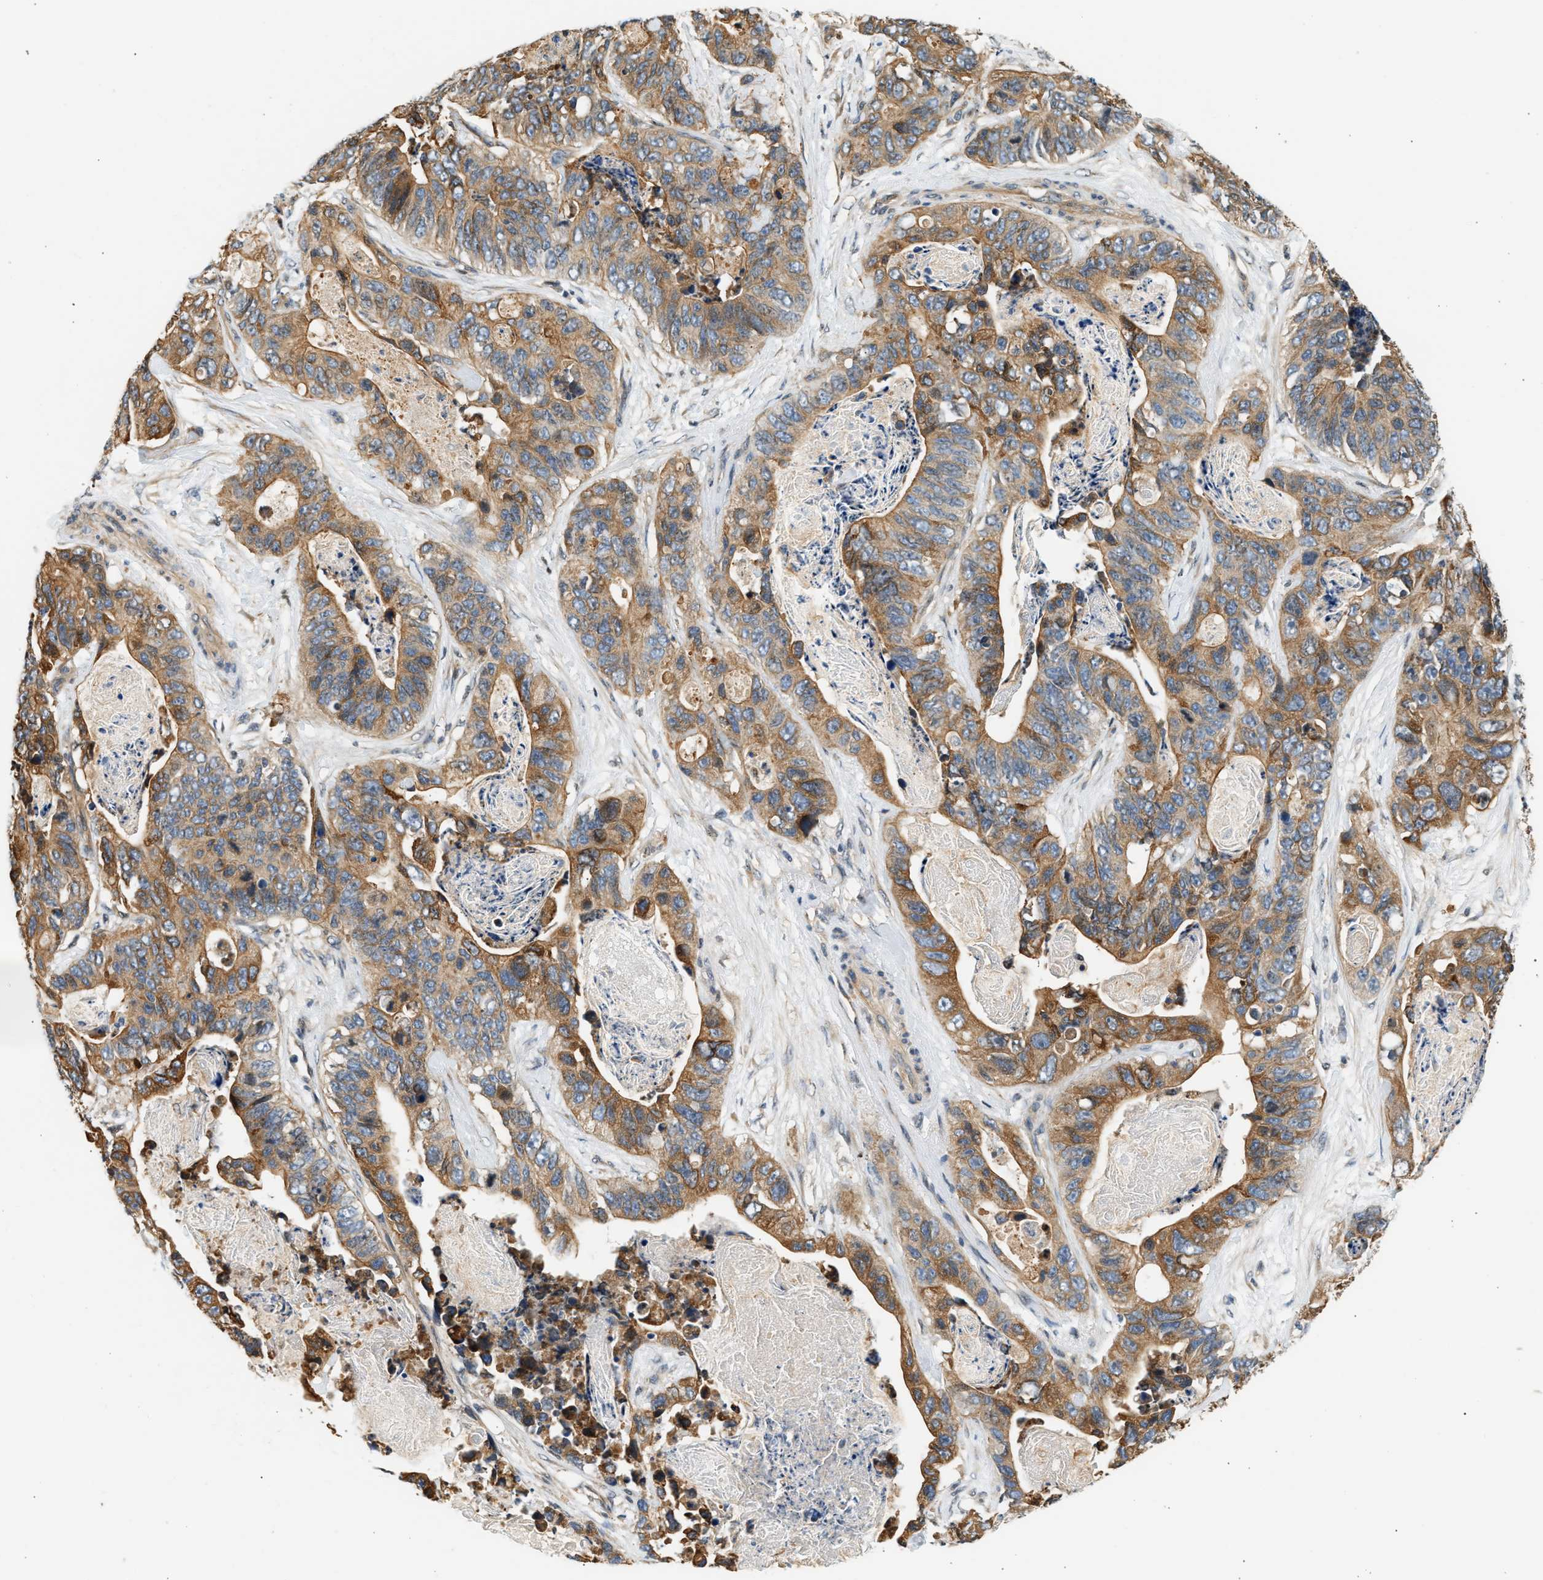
{"staining": {"intensity": "moderate", "quantity": ">75%", "location": "cytoplasmic/membranous"}, "tissue": "stomach cancer", "cell_type": "Tumor cells", "image_type": "cancer", "snomed": [{"axis": "morphology", "description": "Adenocarcinoma, NOS"}, {"axis": "topography", "description": "Stomach"}], "caption": "A brown stain shows moderate cytoplasmic/membranous positivity of a protein in stomach cancer tumor cells.", "gene": "WDR31", "patient": {"sex": "female", "age": 89}}